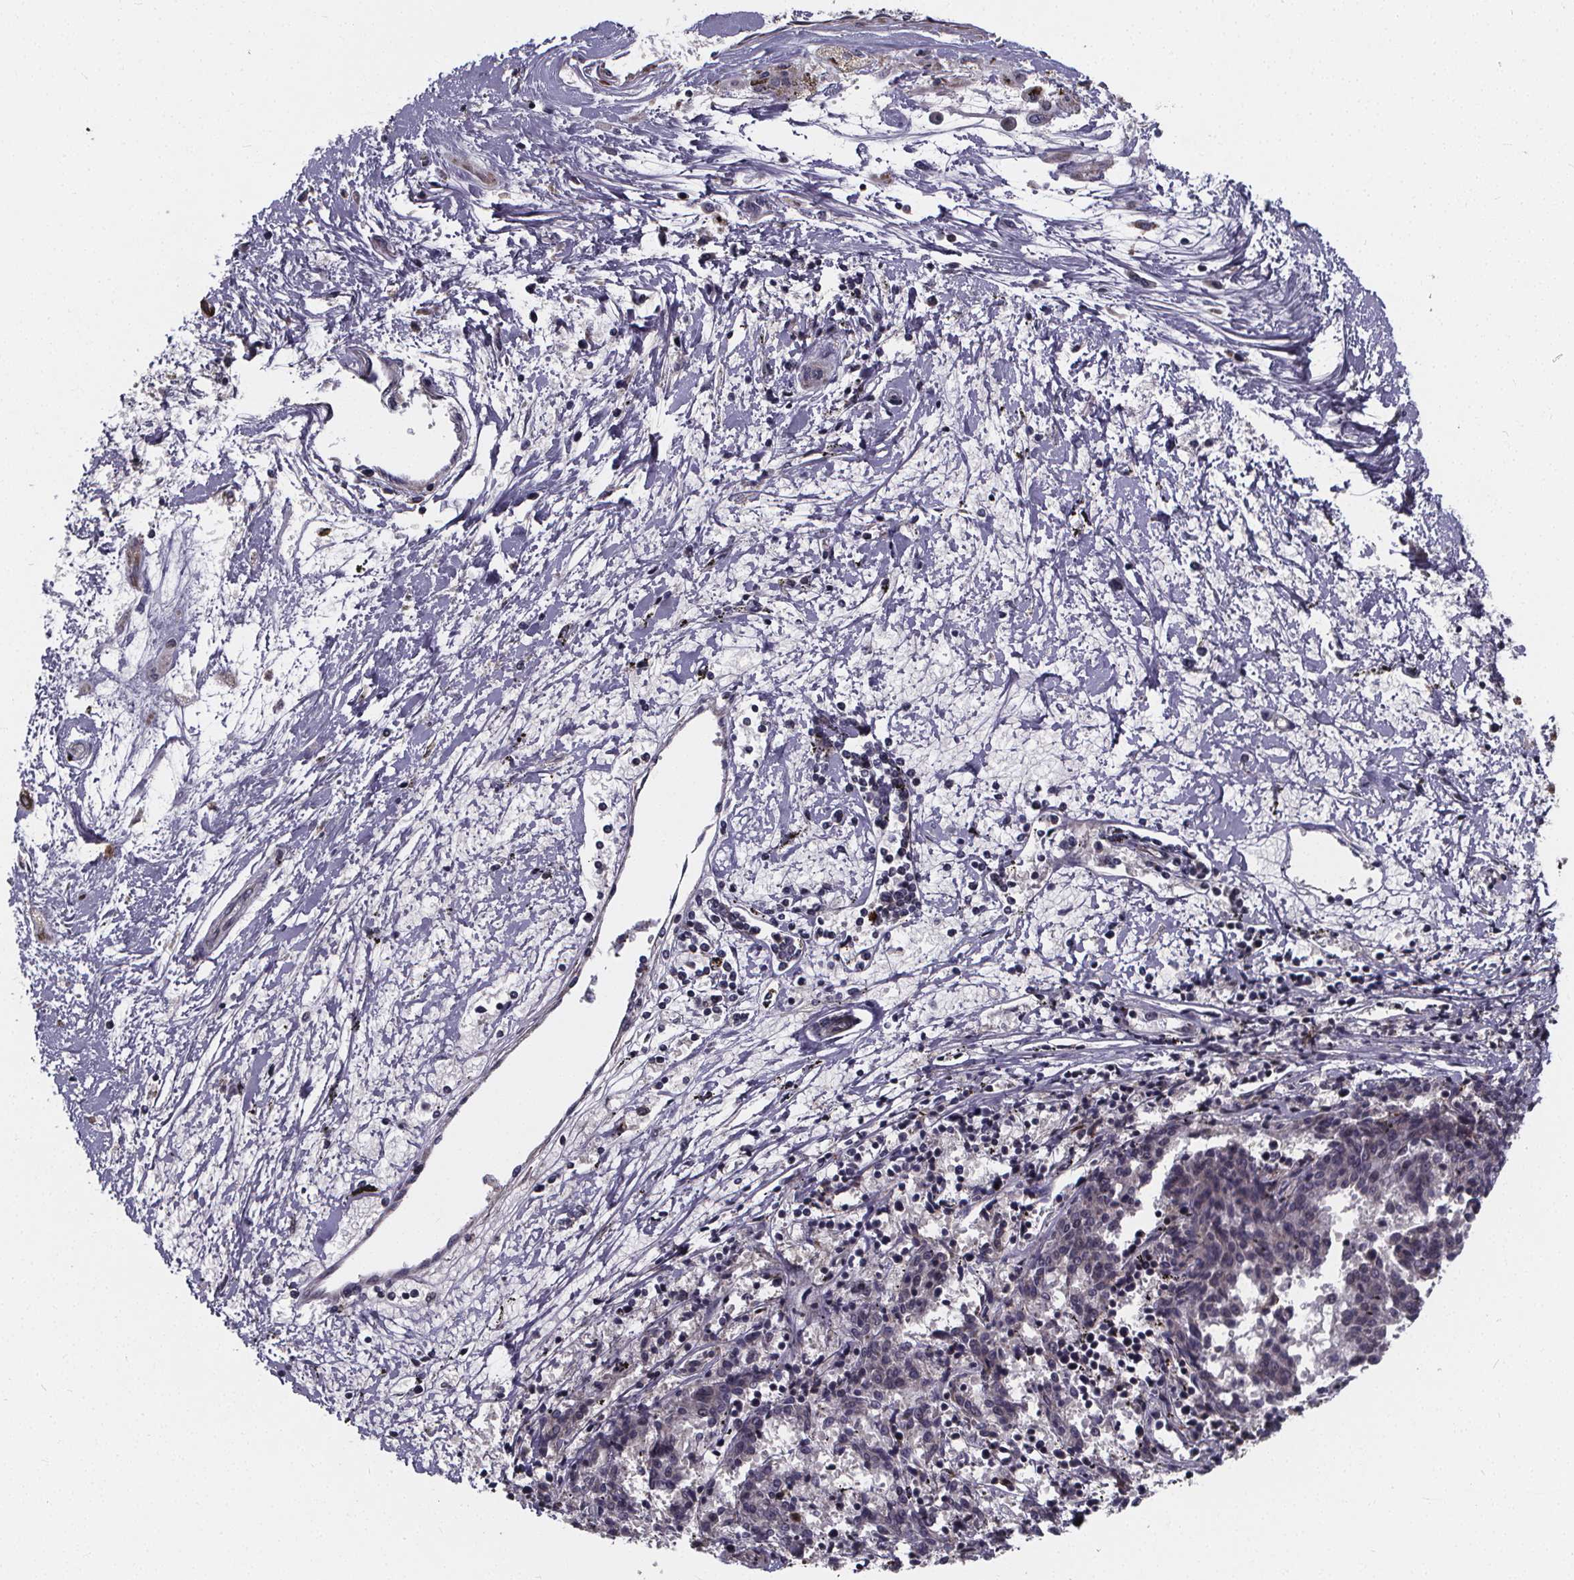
{"staining": {"intensity": "negative", "quantity": "none", "location": "none"}, "tissue": "melanoma", "cell_type": "Tumor cells", "image_type": "cancer", "snomed": [{"axis": "morphology", "description": "Malignant melanoma, NOS"}, {"axis": "topography", "description": "Skin"}], "caption": "Tumor cells show no significant expression in malignant melanoma. The staining was performed using DAB (3,3'-diaminobenzidine) to visualize the protein expression in brown, while the nuclei were stained in blue with hematoxylin (Magnification: 20x).", "gene": "FBXW2", "patient": {"sex": "female", "age": 72}}